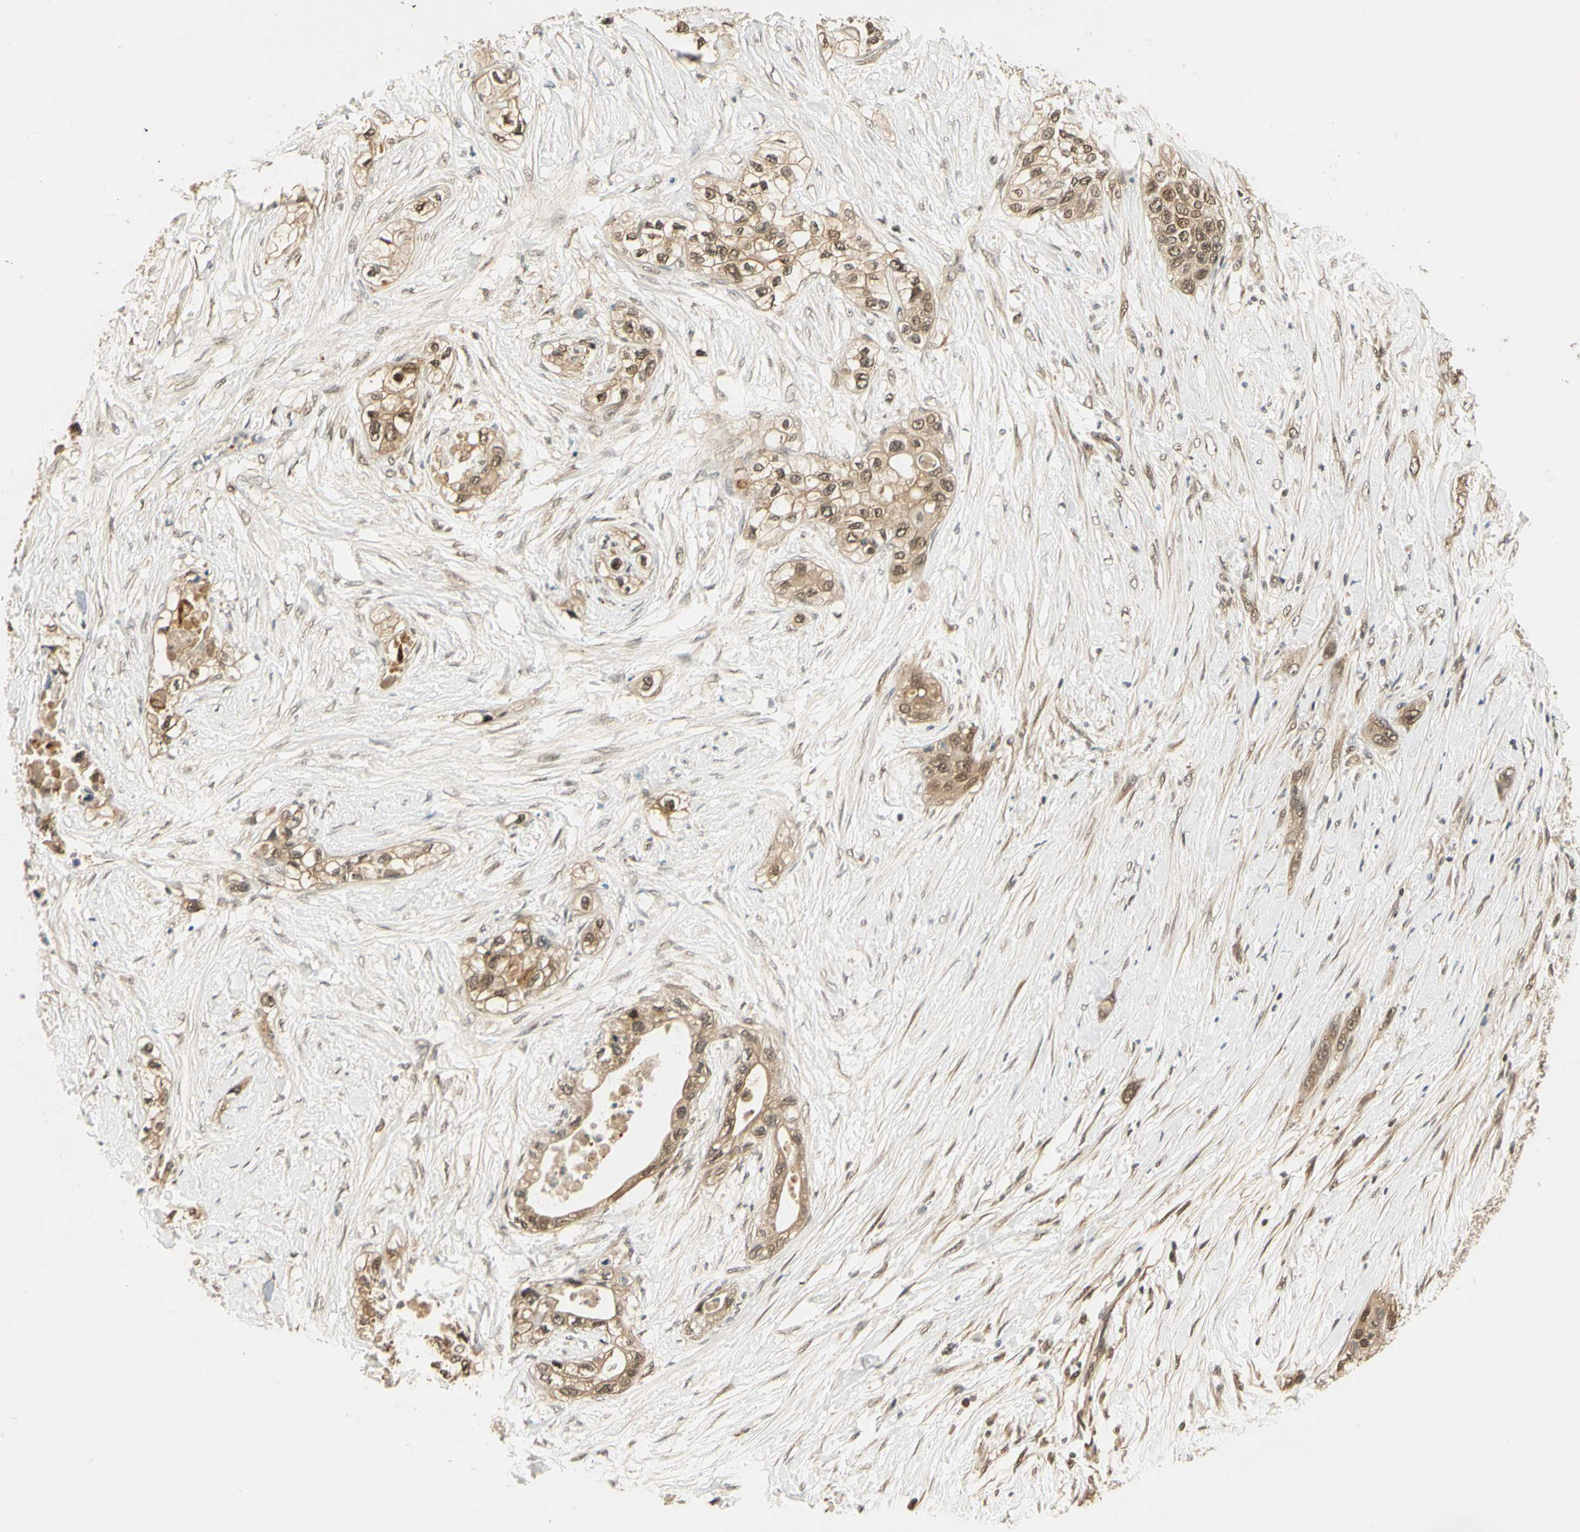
{"staining": {"intensity": "moderate", "quantity": ">75%", "location": "cytoplasmic/membranous,nuclear"}, "tissue": "pancreatic cancer", "cell_type": "Tumor cells", "image_type": "cancer", "snomed": [{"axis": "morphology", "description": "Adenocarcinoma, NOS"}, {"axis": "topography", "description": "Pancreas"}], "caption": "Pancreatic cancer stained with a protein marker displays moderate staining in tumor cells.", "gene": "UBE2Z", "patient": {"sex": "female", "age": 70}}